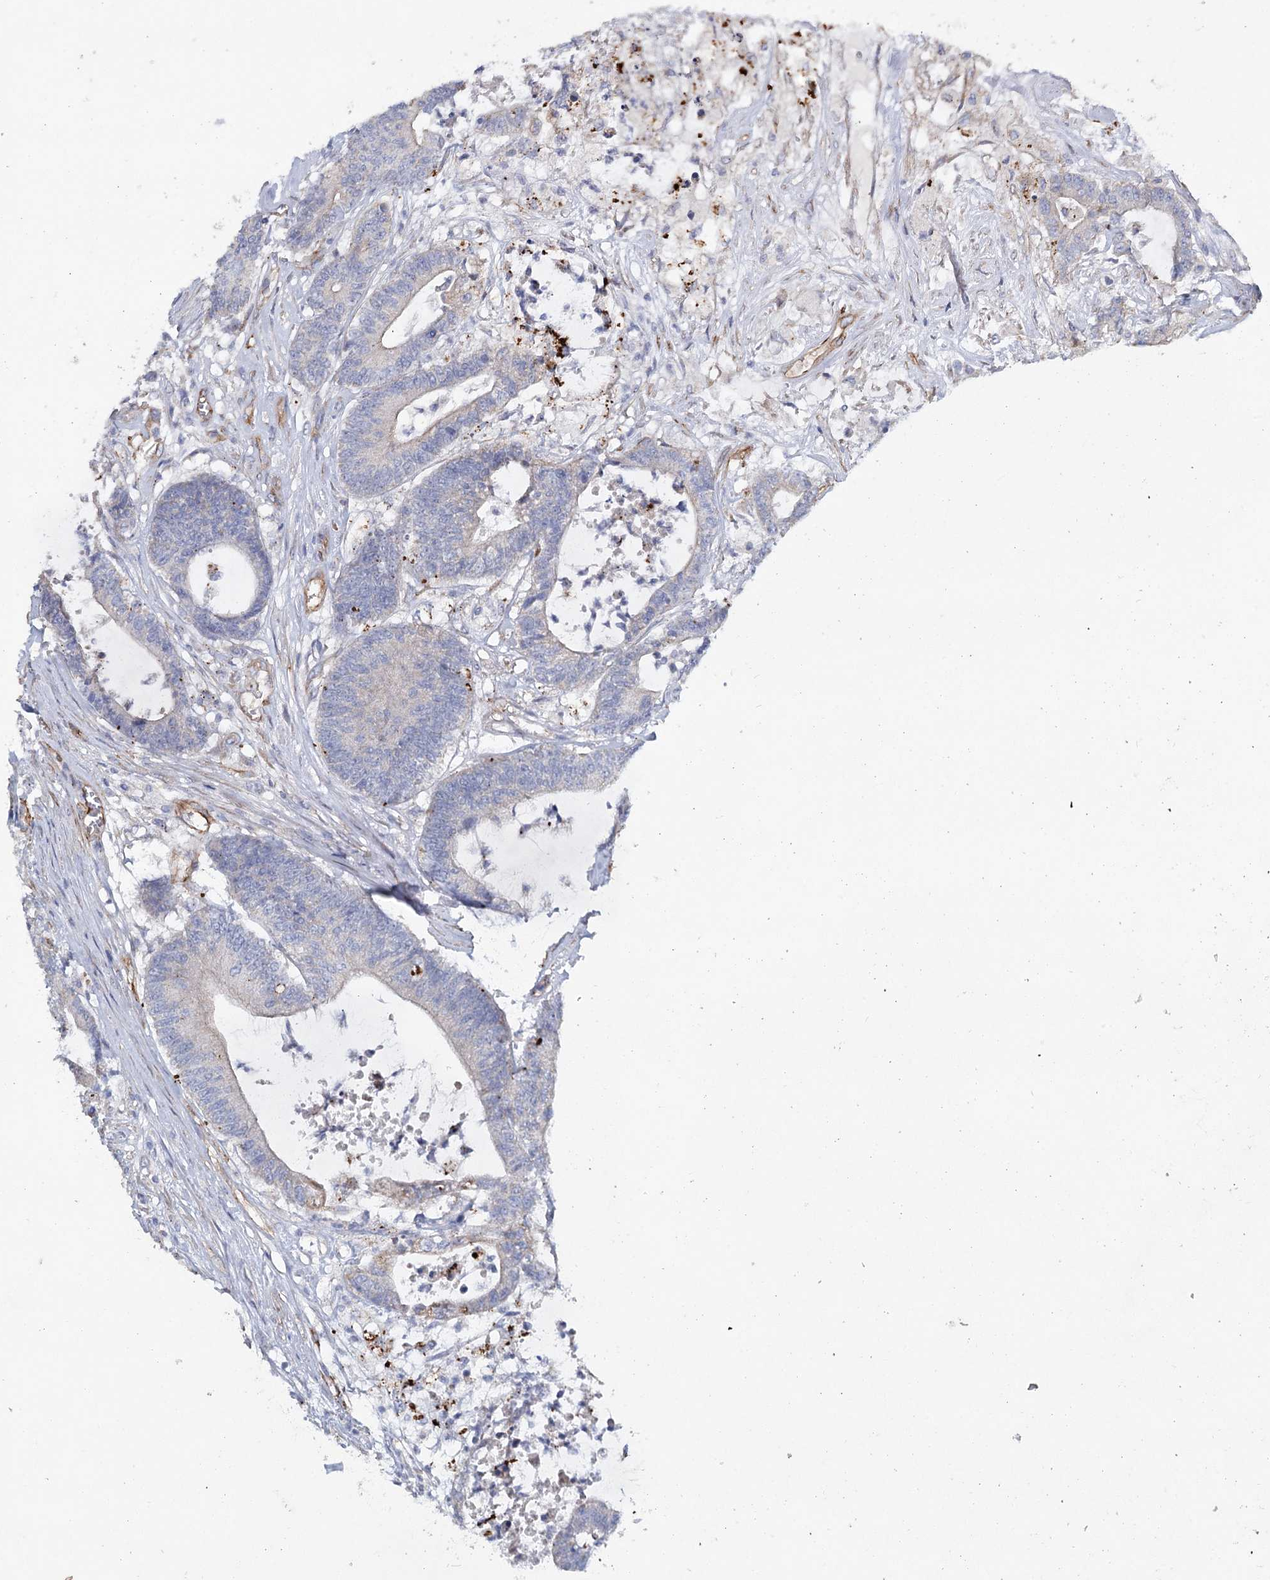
{"staining": {"intensity": "negative", "quantity": "none", "location": "none"}, "tissue": "colorectal cancer", "cell_type": "Tumor cells", "image_type": "cancer", "snomed": [{"axis": "morphology", "description": "Adenocarcinoma, NOS"}, {"axis": "topography", "description": "Colon"}], "caption": "The immunohistochemistry (IHC) image has no significant expression in tumor cells of adenocarcinoma (colorectal) tissue. (Stains: DAB IHC with hematoxylin counter stain, Microscopy: brightfield microscopy at high magnification).", "gene": "TMEM164", "patient": {"sex": "female", "age": 84}}